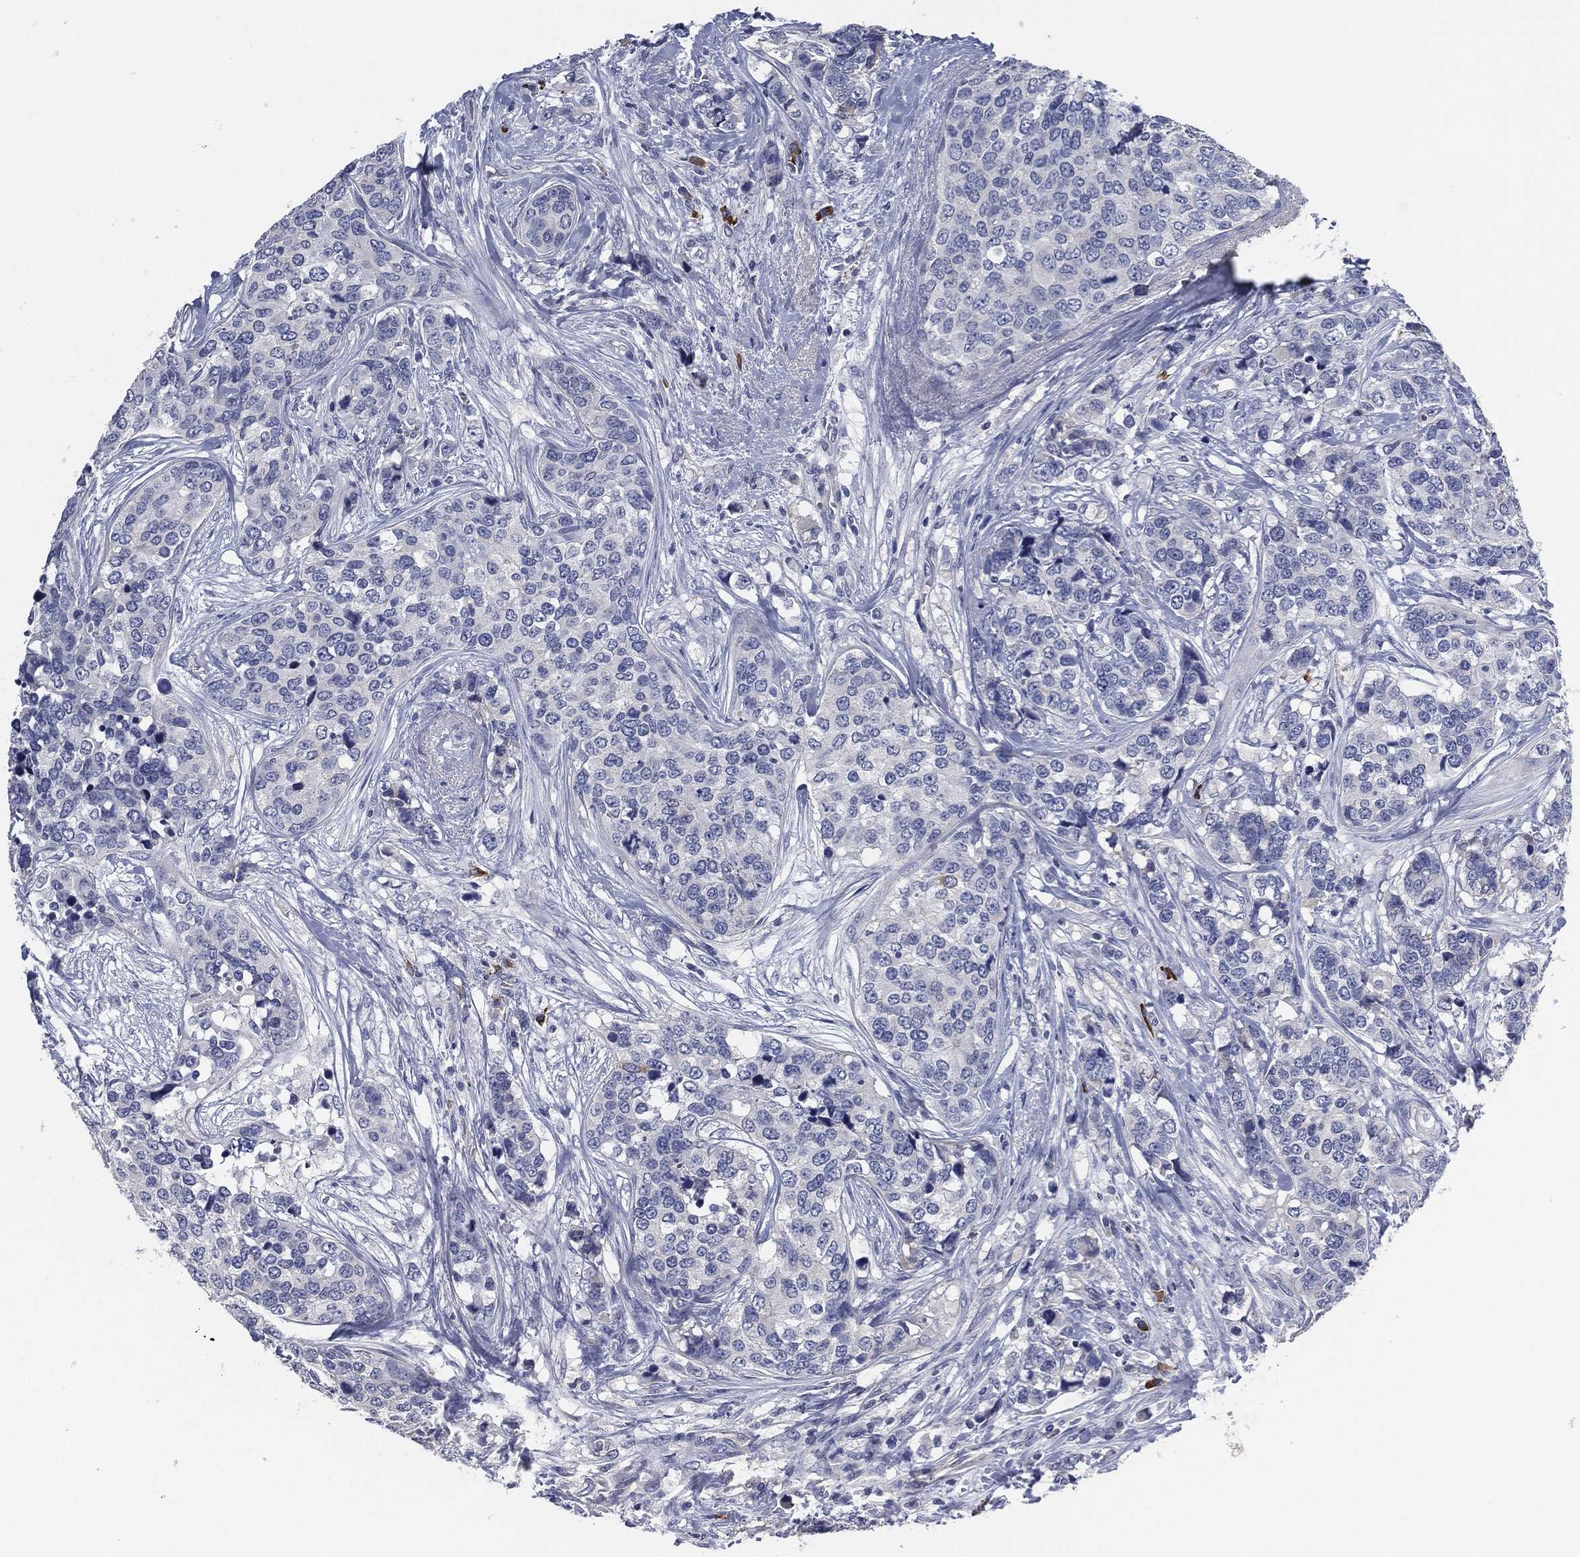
{"staining": {"intensity": "negative", "quantity": "none", "location": "none"}, "tissue": "breast cancer", "cell_type": "Tumor cells", "image_type": "cancer", "snomed": [{"axis": "morphology", "description": "Lobular carcinoma"}, {"axis": "topography", "description": "Breast"}], "caption": "Micrograph shows no significant protein positivity in tumor cells of breast cancer (lobular carcinoma).", "gene": "CD27", "patient": {"sex": "female", "age": 59}}